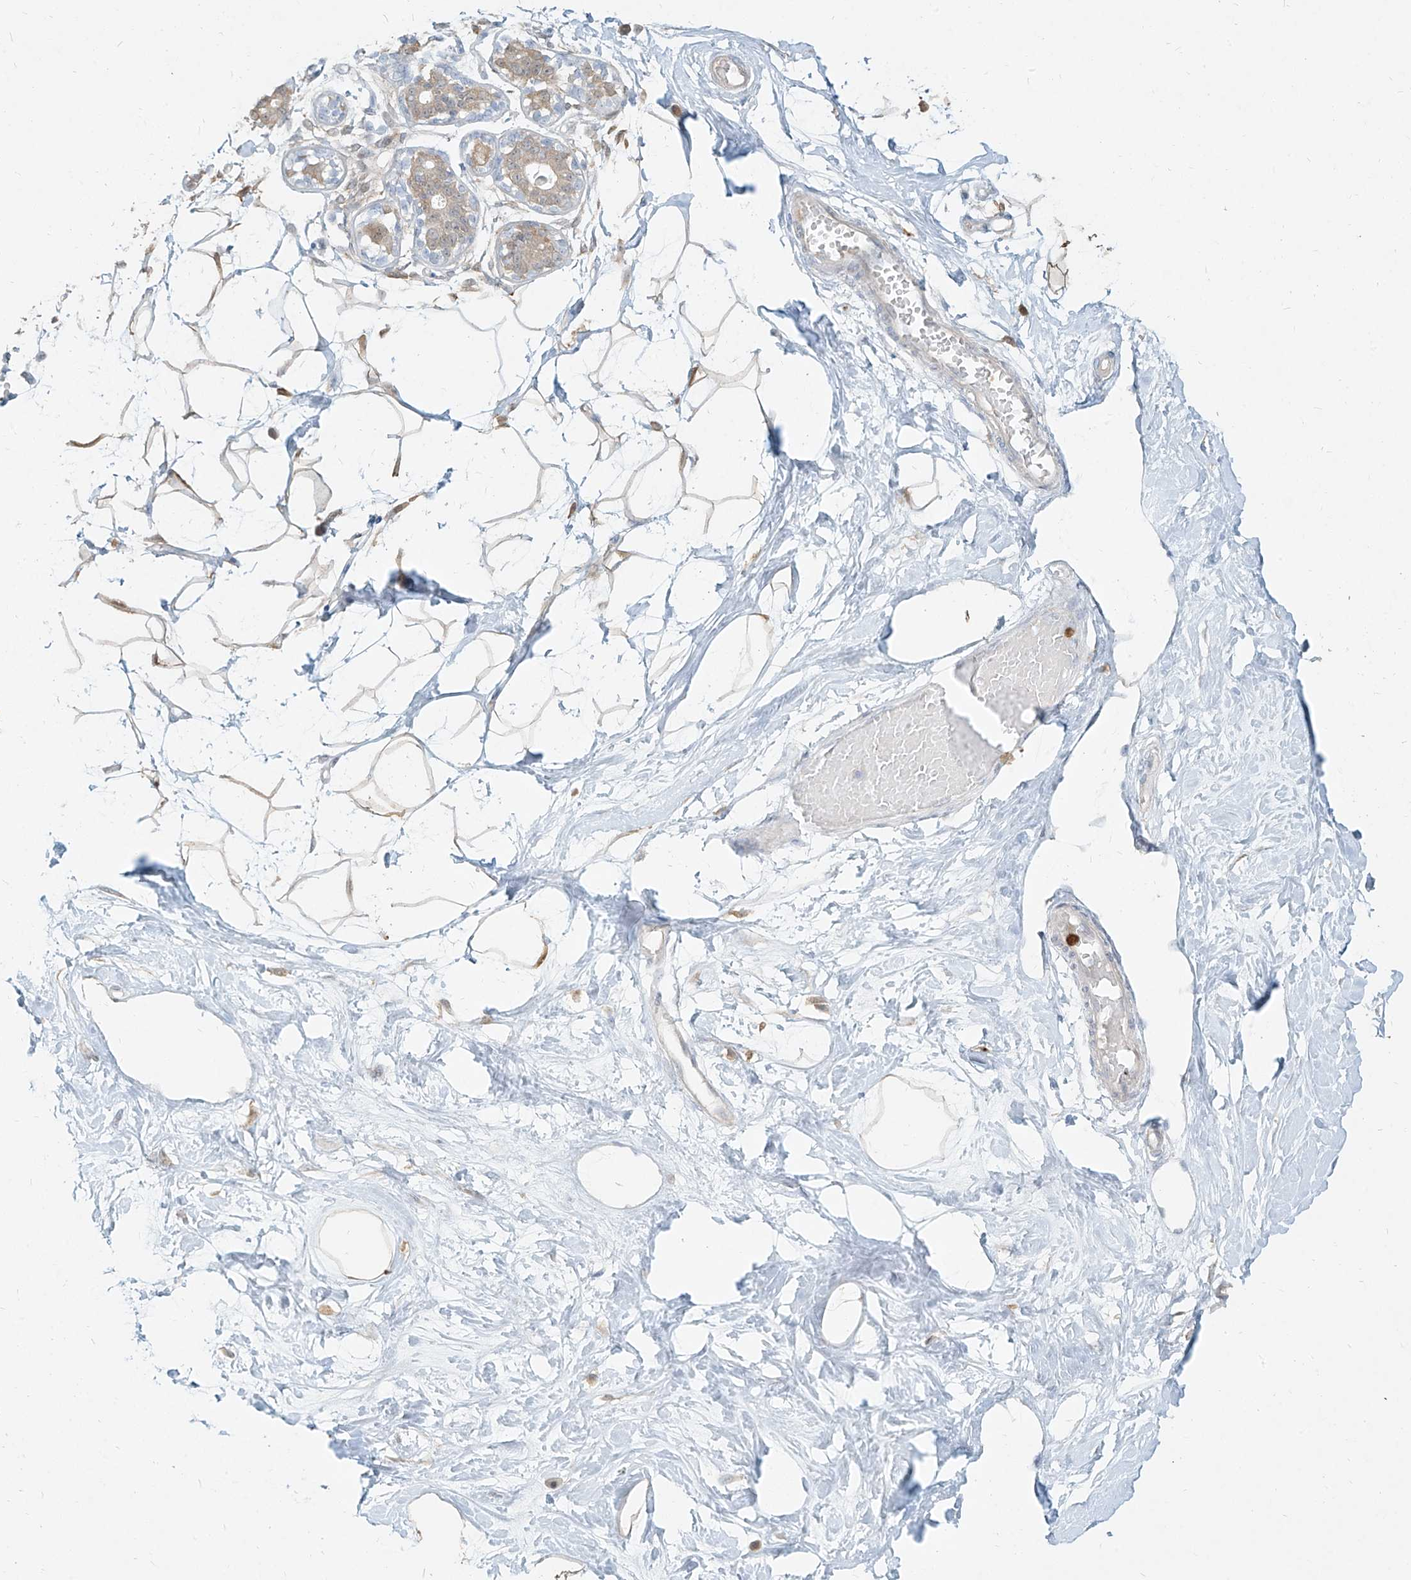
{"staining": {"intensity": "weak", "quantity": ">75%", "location": "cytoplasmic/membranous"}, "tissue": "breast", "cell_type": "Adipocytes", "image_type": "normal", "snomed": [{"axis": "morphology", "description": "Normal tissue, NOS"}, {"axis": "topography", "description": "Breast"}], "caption": "Immunohistochemical staining of normal human breast exhibits low levels of weak cytoplasmic/membranous staining in about >75% of adipocytes. (Brightfield microscopy of DAB IHC at high magnification).", "gene": "PGD", "patient": {"sex": "female", "age": 45}}